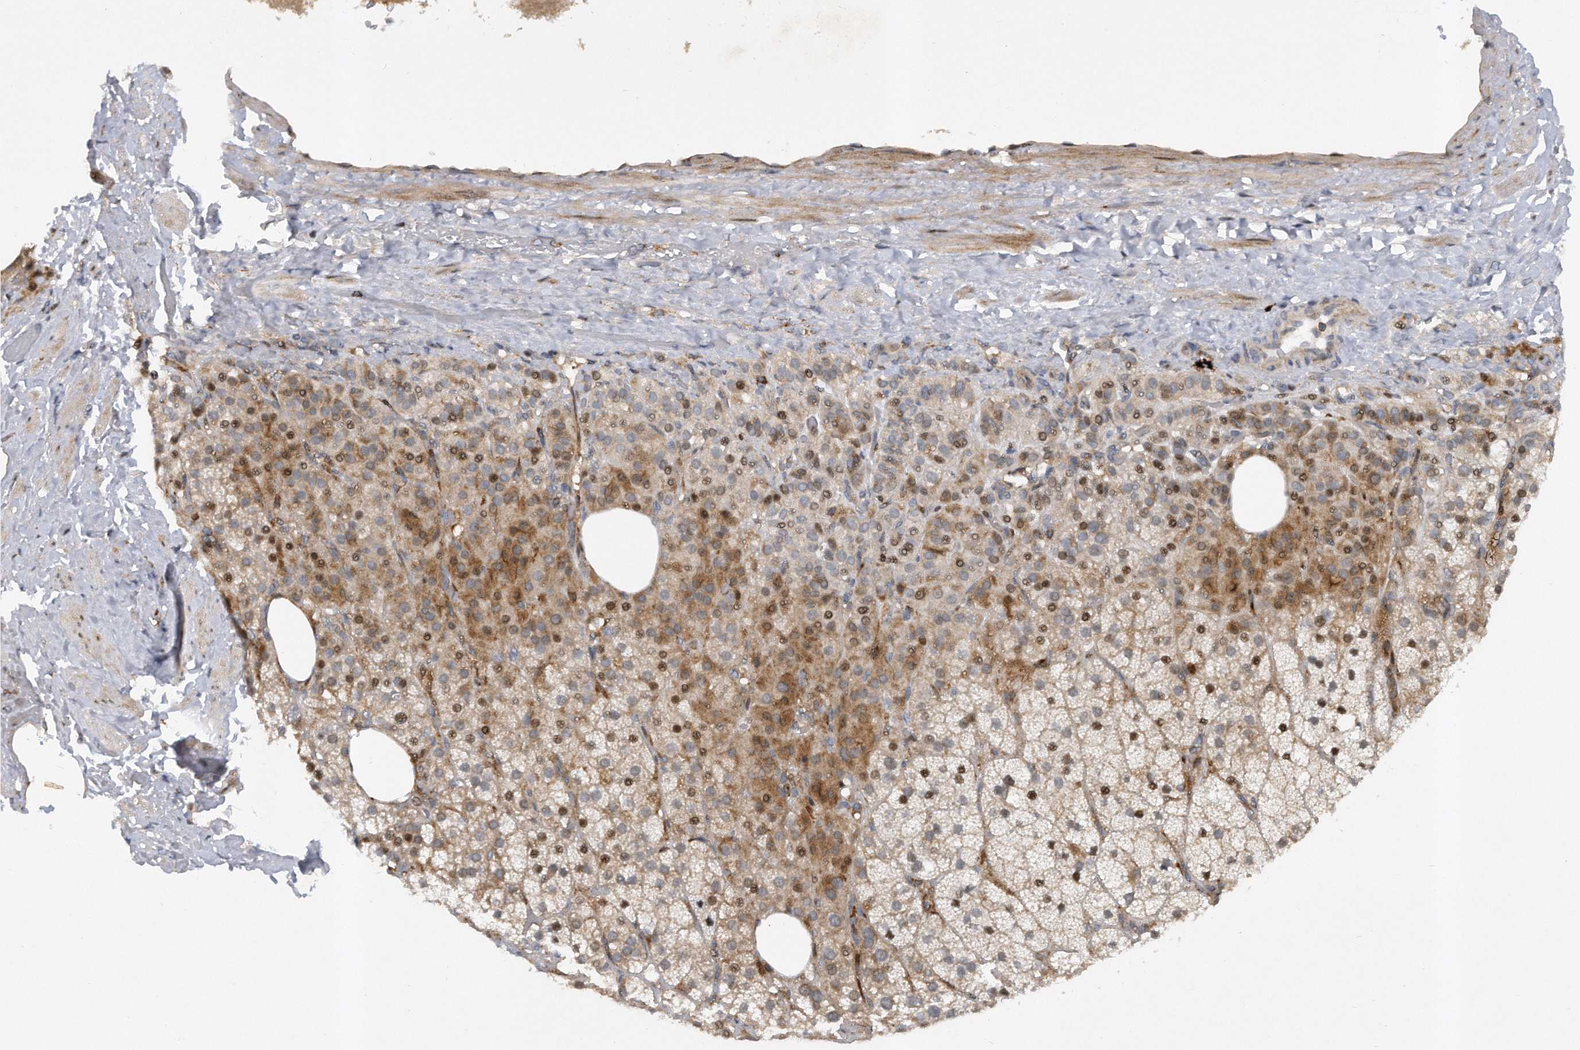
{"staining": {"intensity": "moderate", "quantity": ">75%", "location": "cytoplasmic/membranous,nuclear"}, "tissue": "adrenal gland", "cell_type": "Glandular cells", "image_type": "normal", "snomed": [{"axis": "morphology", "description": "Normal tissue, NOS"}, {"axis": "topography", "description": "Adrenal gland"}], "caption": "A medium amount of moderate cytoplasmic/membranous,nuclear positivity is identified in approximately >75% of glandular cells in benign adrenal gland. Immunohistochemistry stains the protein of interest in brown and the nuclei are stained blue.", "gene": "PGBD2", "patient": {"sex": "female", "age": 59}}